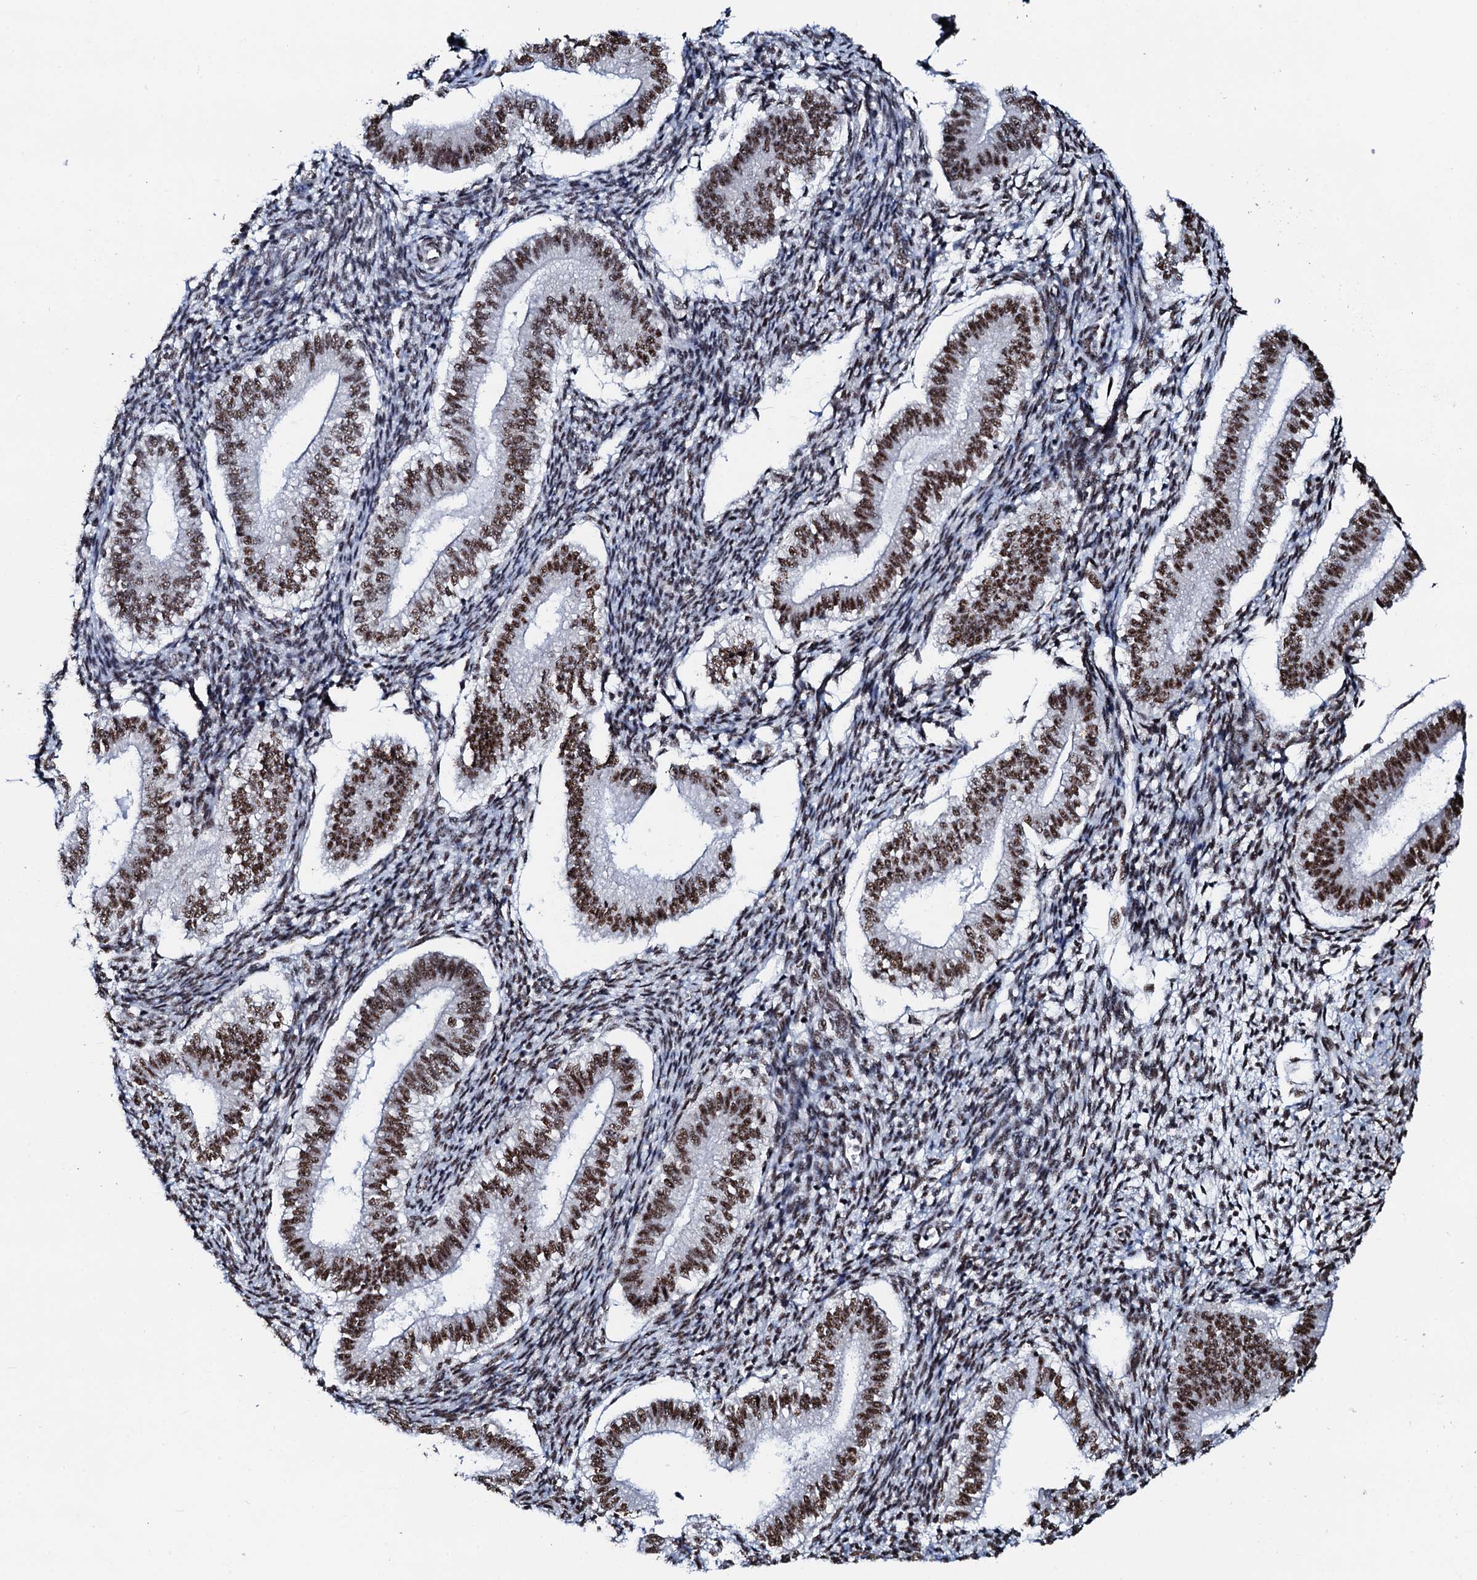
{"staining": {"intensity": "moderate", "quantity": "<25%", "location": "nuclear"}, "tissue": "endometrium", "cell_type": "Cells in endometrial stroma", "image_type": "normal", "snomed": [{"axis": "morphology", "description": "Normal tissue, NOS"}, {"axis": "topography", "description": "Endometrium"}], "caption": "Human endometrium stained with a brown dye exhibits moderate nuclear positive expression in about <25% of cells in endometrial stroma.", "gene": "NKAPD1", "patient": {"sex": "female", "age": 25}}